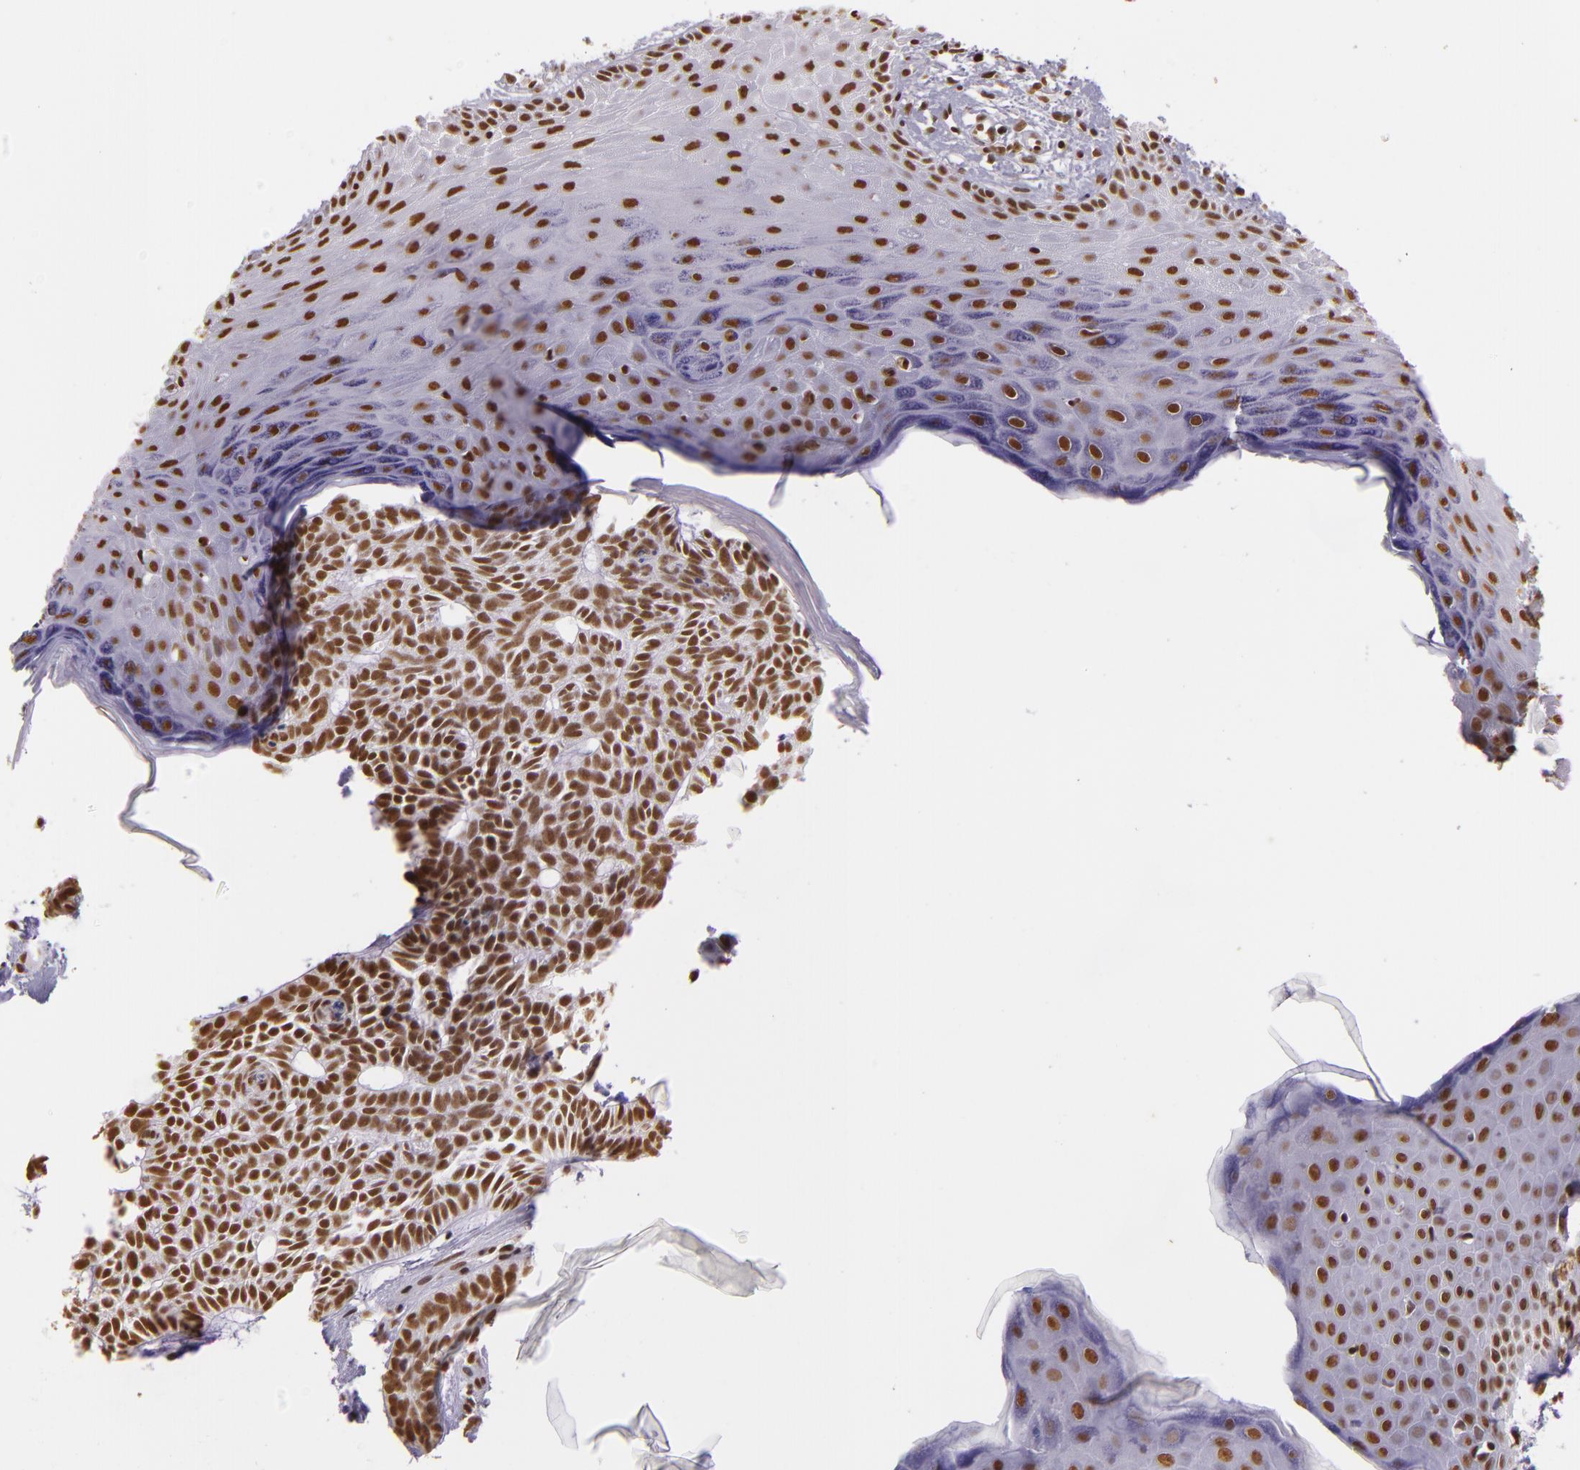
{"staining": {"intensity": "moderate", "quantity": ">75%", "location": "nuclear"}, "tissue": "skin cancer", "cell_type": "Tumor cells", "image_type": "cancer", "snomed": [{"axis": "morphology", "description": "Basal cell carcinoma"}, {"axis": "topography", "description": "Skin"}], "caption": "This is an image of IHC staining of basal cell carcinoma (skin), which shows moderate expression in the nuclear of tumor cells.", "gene": "USF1", "patient": {"sex": "male", "age": 75}}